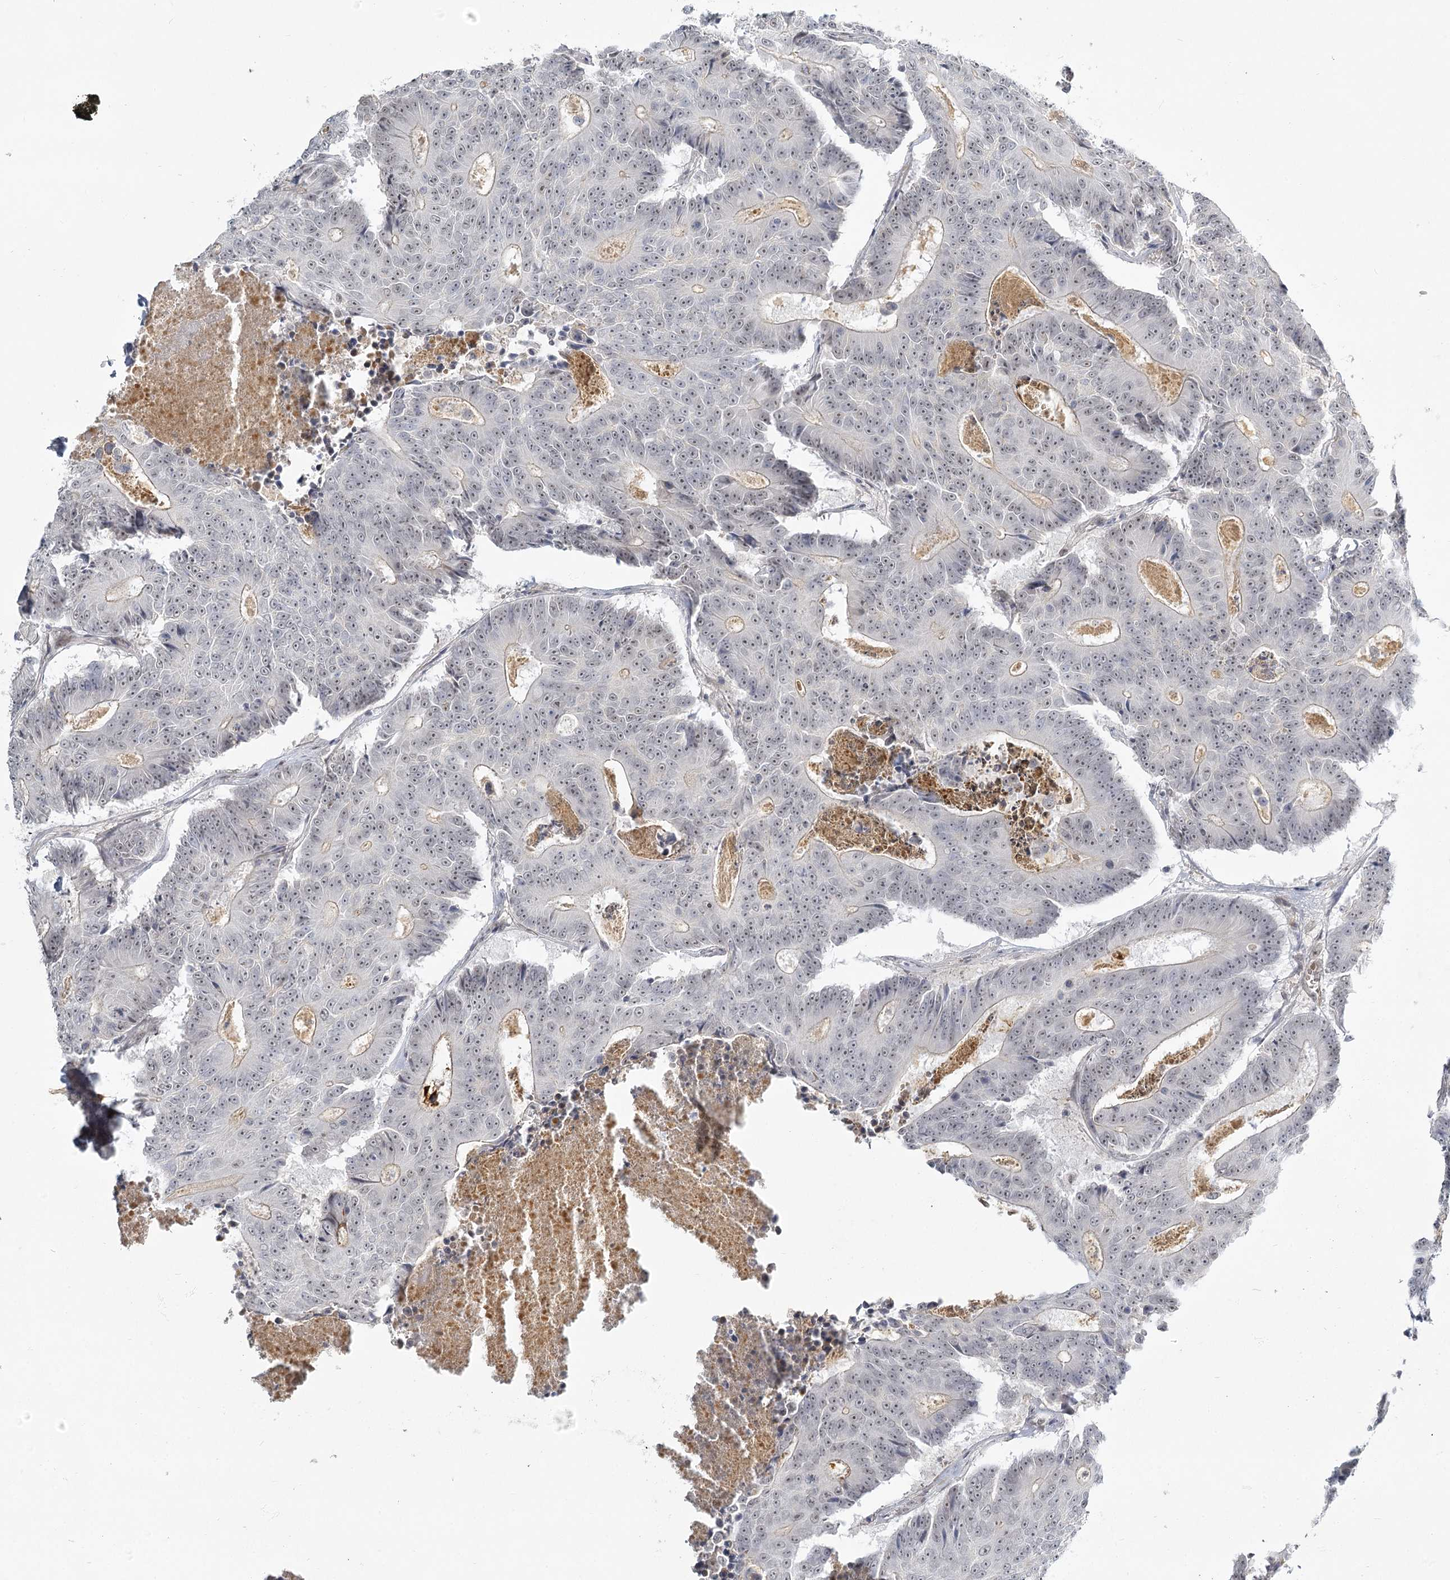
{"staining": {"intensity": "negative", "quantity": "none", "location": "none"}, "tissue": "colorectal cancer", "cell_type": "Tumor cells", "image_type": "cancer", "snomed": [{"axis": "morphology", "description": "Adenocarcinoma, NOS"}, {"axis": "topography", "description": "Colon"}], "caption": "A high-resolution histopathology image shows immunohistochemistry (IHC) staining of colorectal cancer (adenocarcinoma), which exhibits no significant positivity in tumor cells. (DAB (3,3'-diaminobenzidine) IHC visualized using brightfield microscopy, high magnification).", "gene": "EXOSC7", "patient": {"sex": "male", "age": 83}}